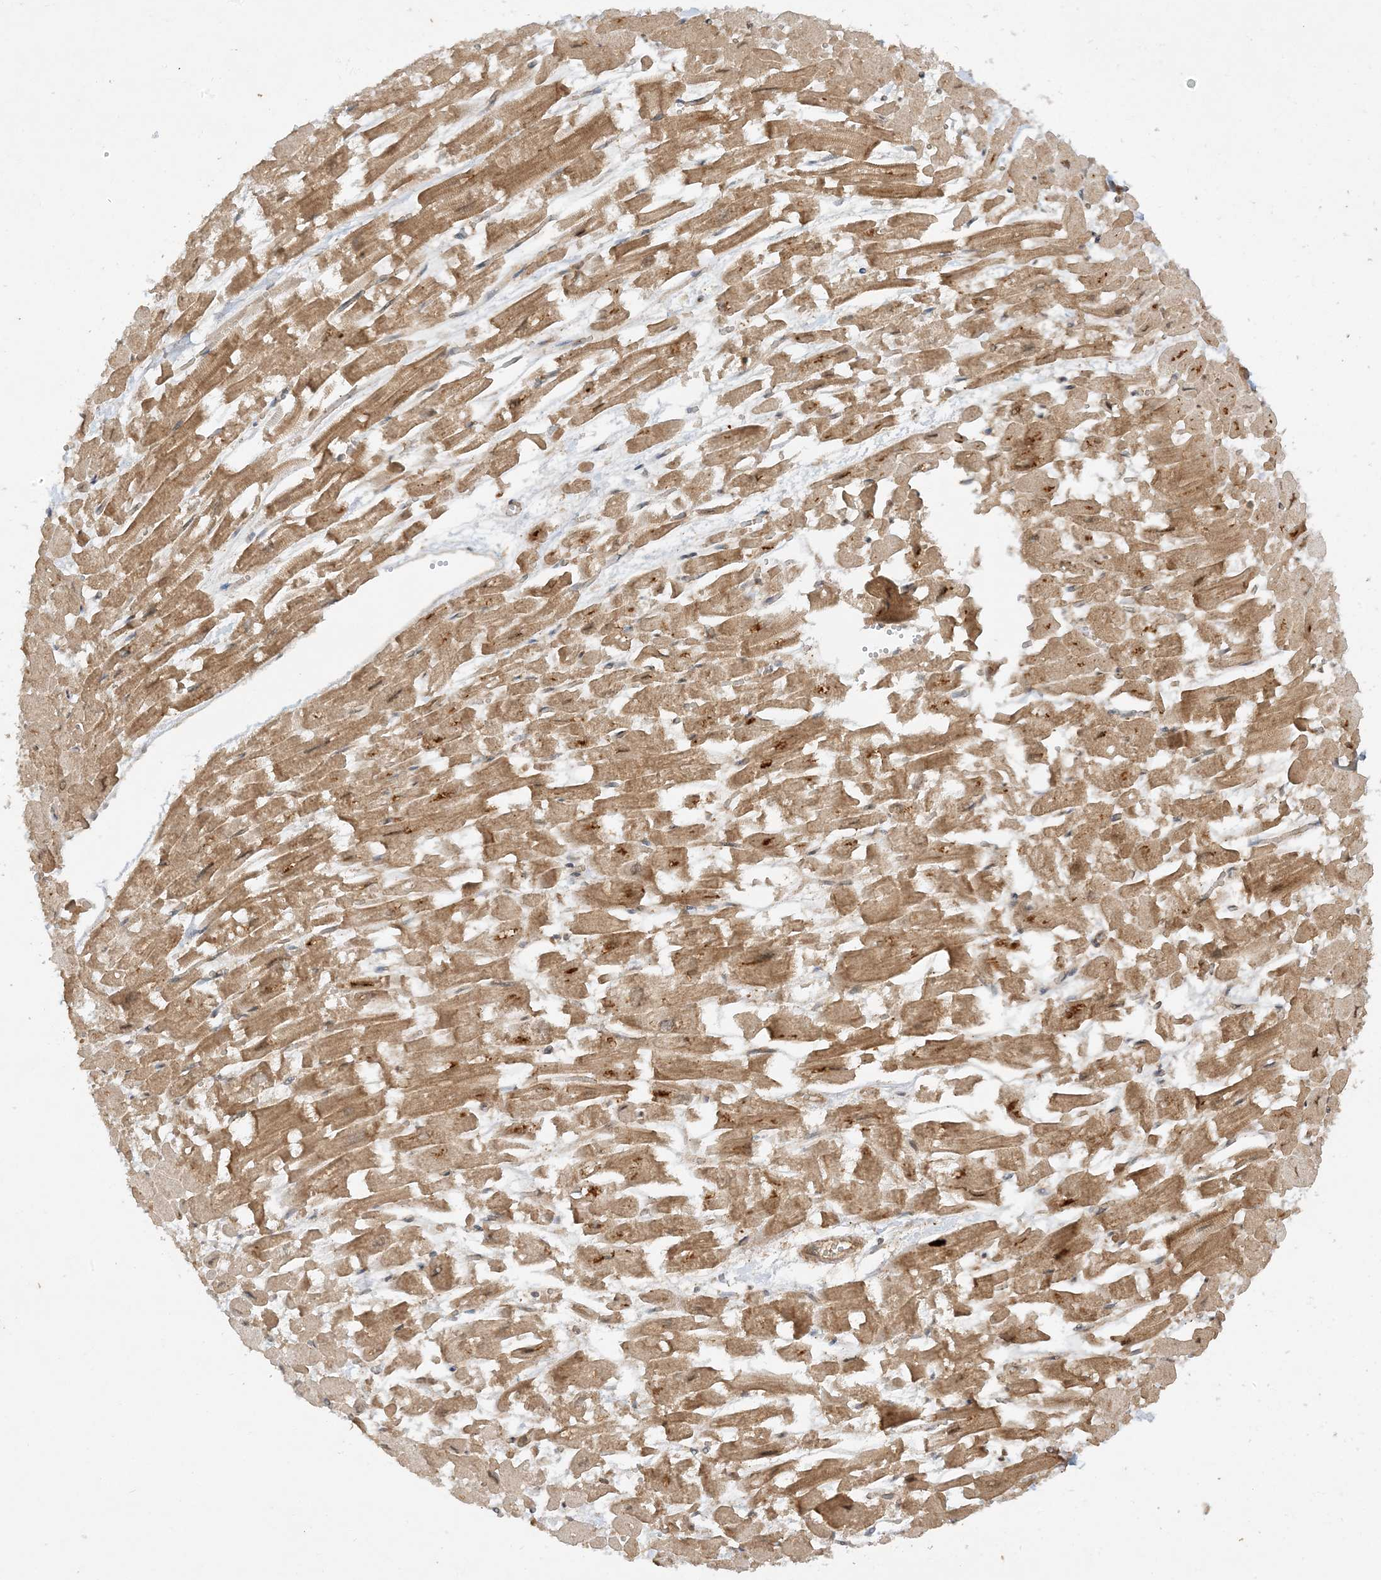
{"staining": {"intensity": "moderate", "quantity": ">75%", "location": "cytoplasmic/membranous"}, "tissue": "heart muscle", "cell_type": "Cardiomyocytes", "image_type": "normal", "snomed": [{"axis": "morphology", "description": "Normal tissue, NOS"}, {"axis": "topography", "description": "Heart"}], "caption": "Protein staining of benign heart muscle demonstrates moderate cytoplasmic/membranous positivity in approximately >75% of cardiomyocytes.", "gene": "XRN1", "patient": {"sex": "male", "age": 54}}